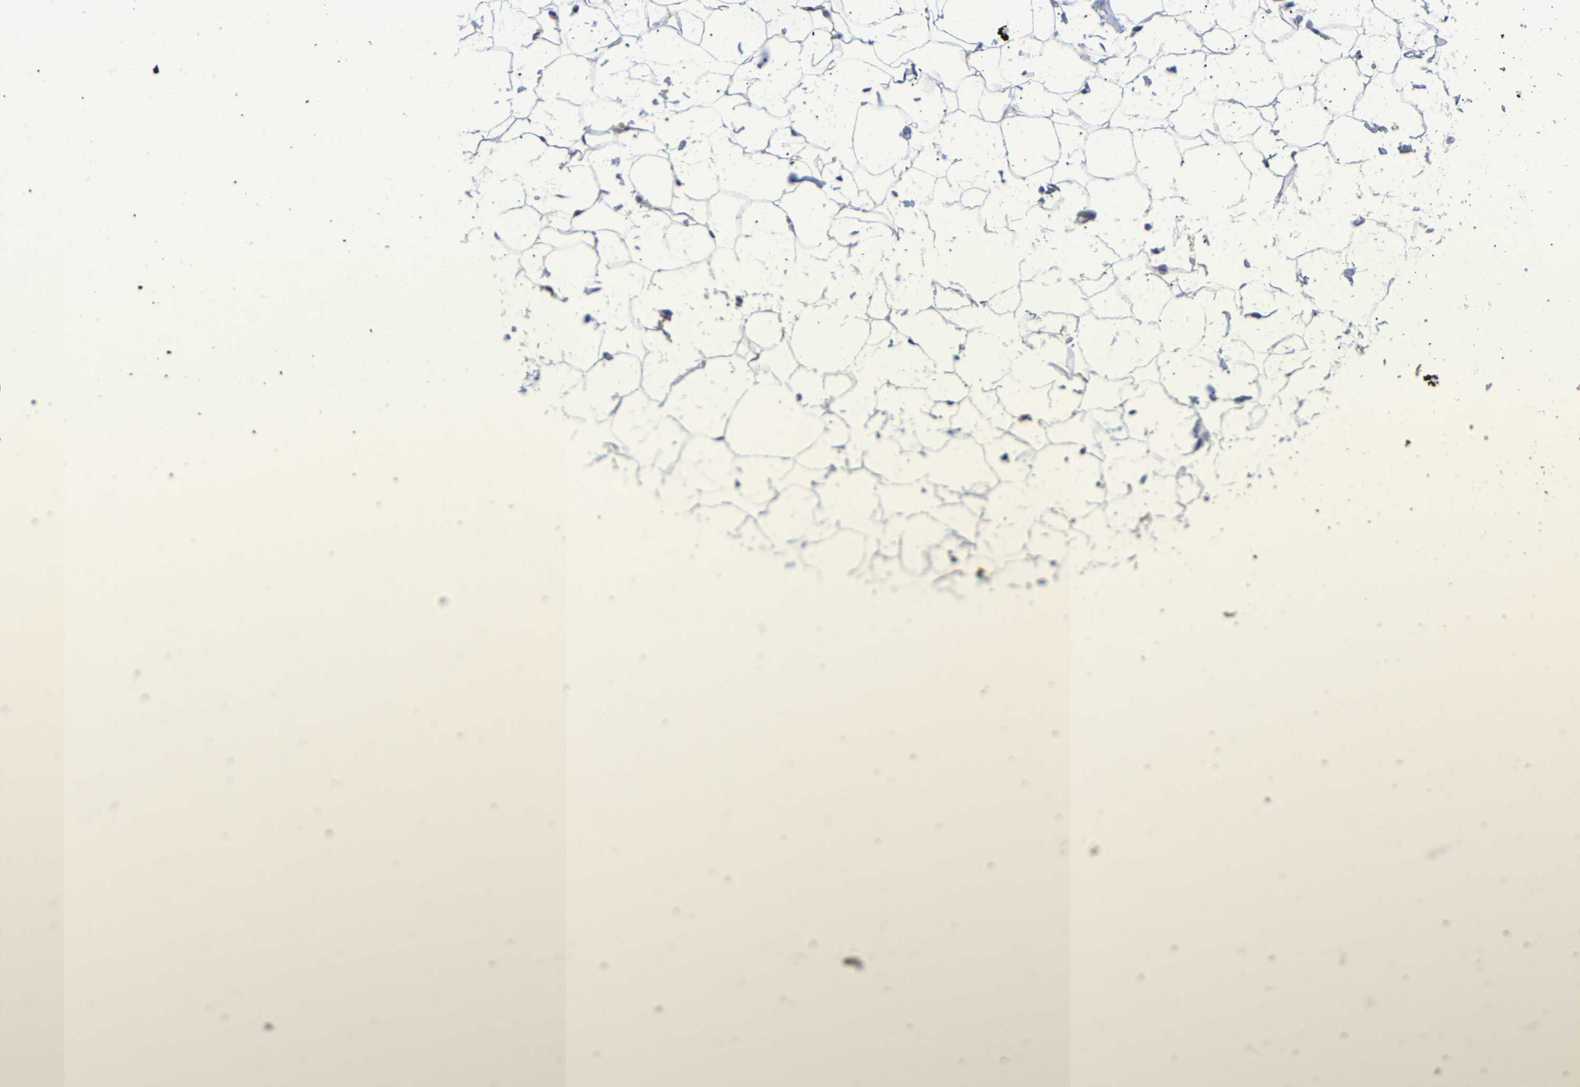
{"staining": {"intensity": "negative", "quantity": "none", "location": "none"}, "tissue": "adipose tissue", "cell_type": "Adipocytes", "image_type": "normal", "snomed": [{"axis": "morphology", "description": "Normal tissue, NOS"}, {"axis": "topography", "description": "Breast"}, {"axis": "topography", "description": "Soft tissue"}], "caption": "Adipocytes show no significant protein positivity in benign adipose tissue.", "gene": "TOR1B", "patient": {"sex": "female", "age": 75}}